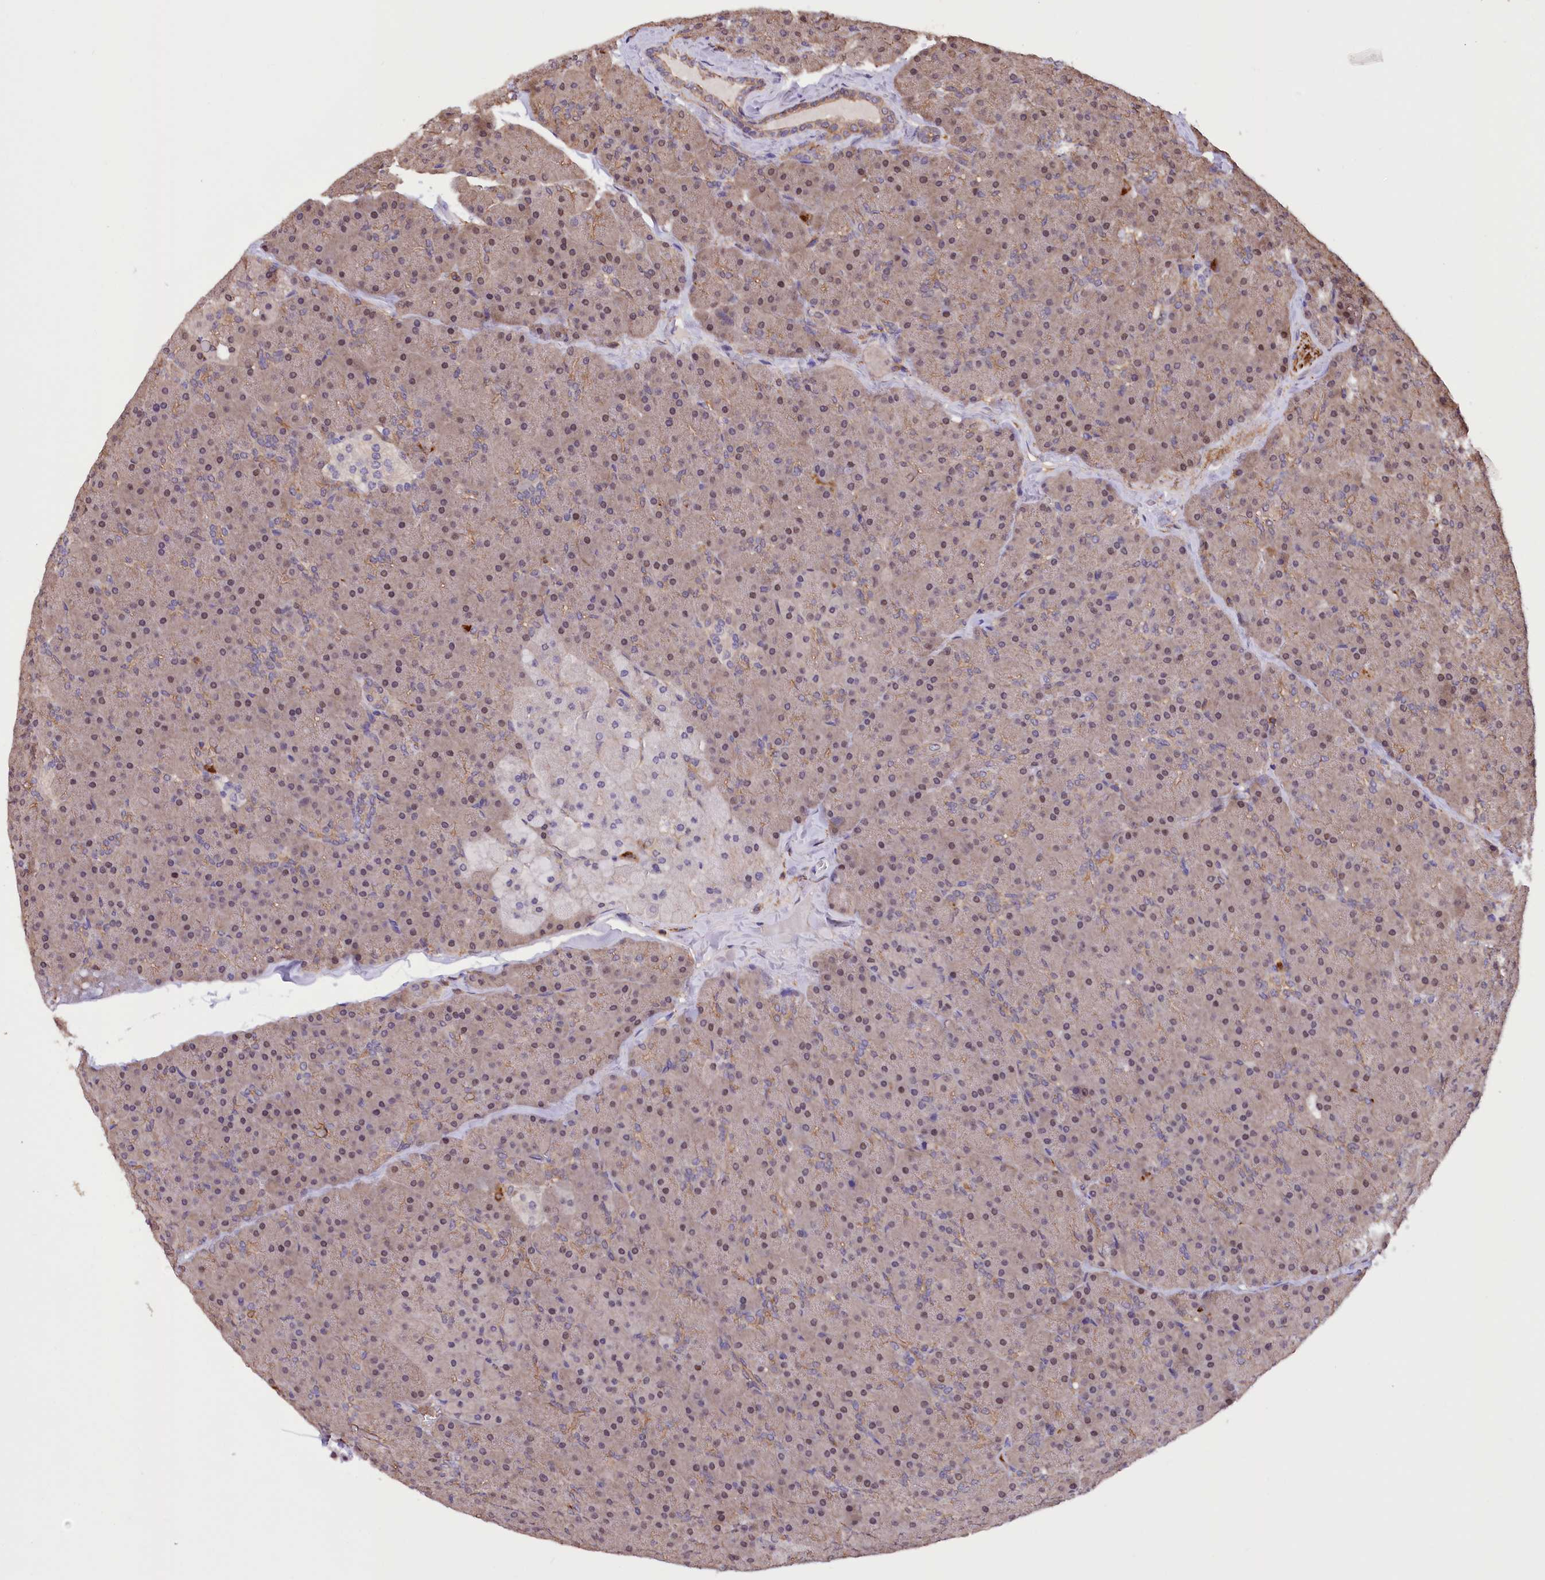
{"staining": {"intensity": "weak", "quantity": "25%-75%", "location": "cytoplasmic/membranous,nuclear"}, "tissue": "pancreas", "cell_type": "Exocrine glandular cells", "image_type": "normal", "snomed": [{"axis": "morphology", "description": "Normal tissue, NOS"}, {"axis": "topography", "description": "Pancreas"}], "caption": "Pancreas was stained to show a protein in brown. There is low levels of weak cytoplasmic/membranous,nuclear positivity in about 25%-75% of exocrine glandular cells. (DAB (3,3'-diaminobenzidine) = brown stain, brightfield microscopy at high magnification).", "gene": "DPP3", "patient": {"sex": "male", "age": 36}}